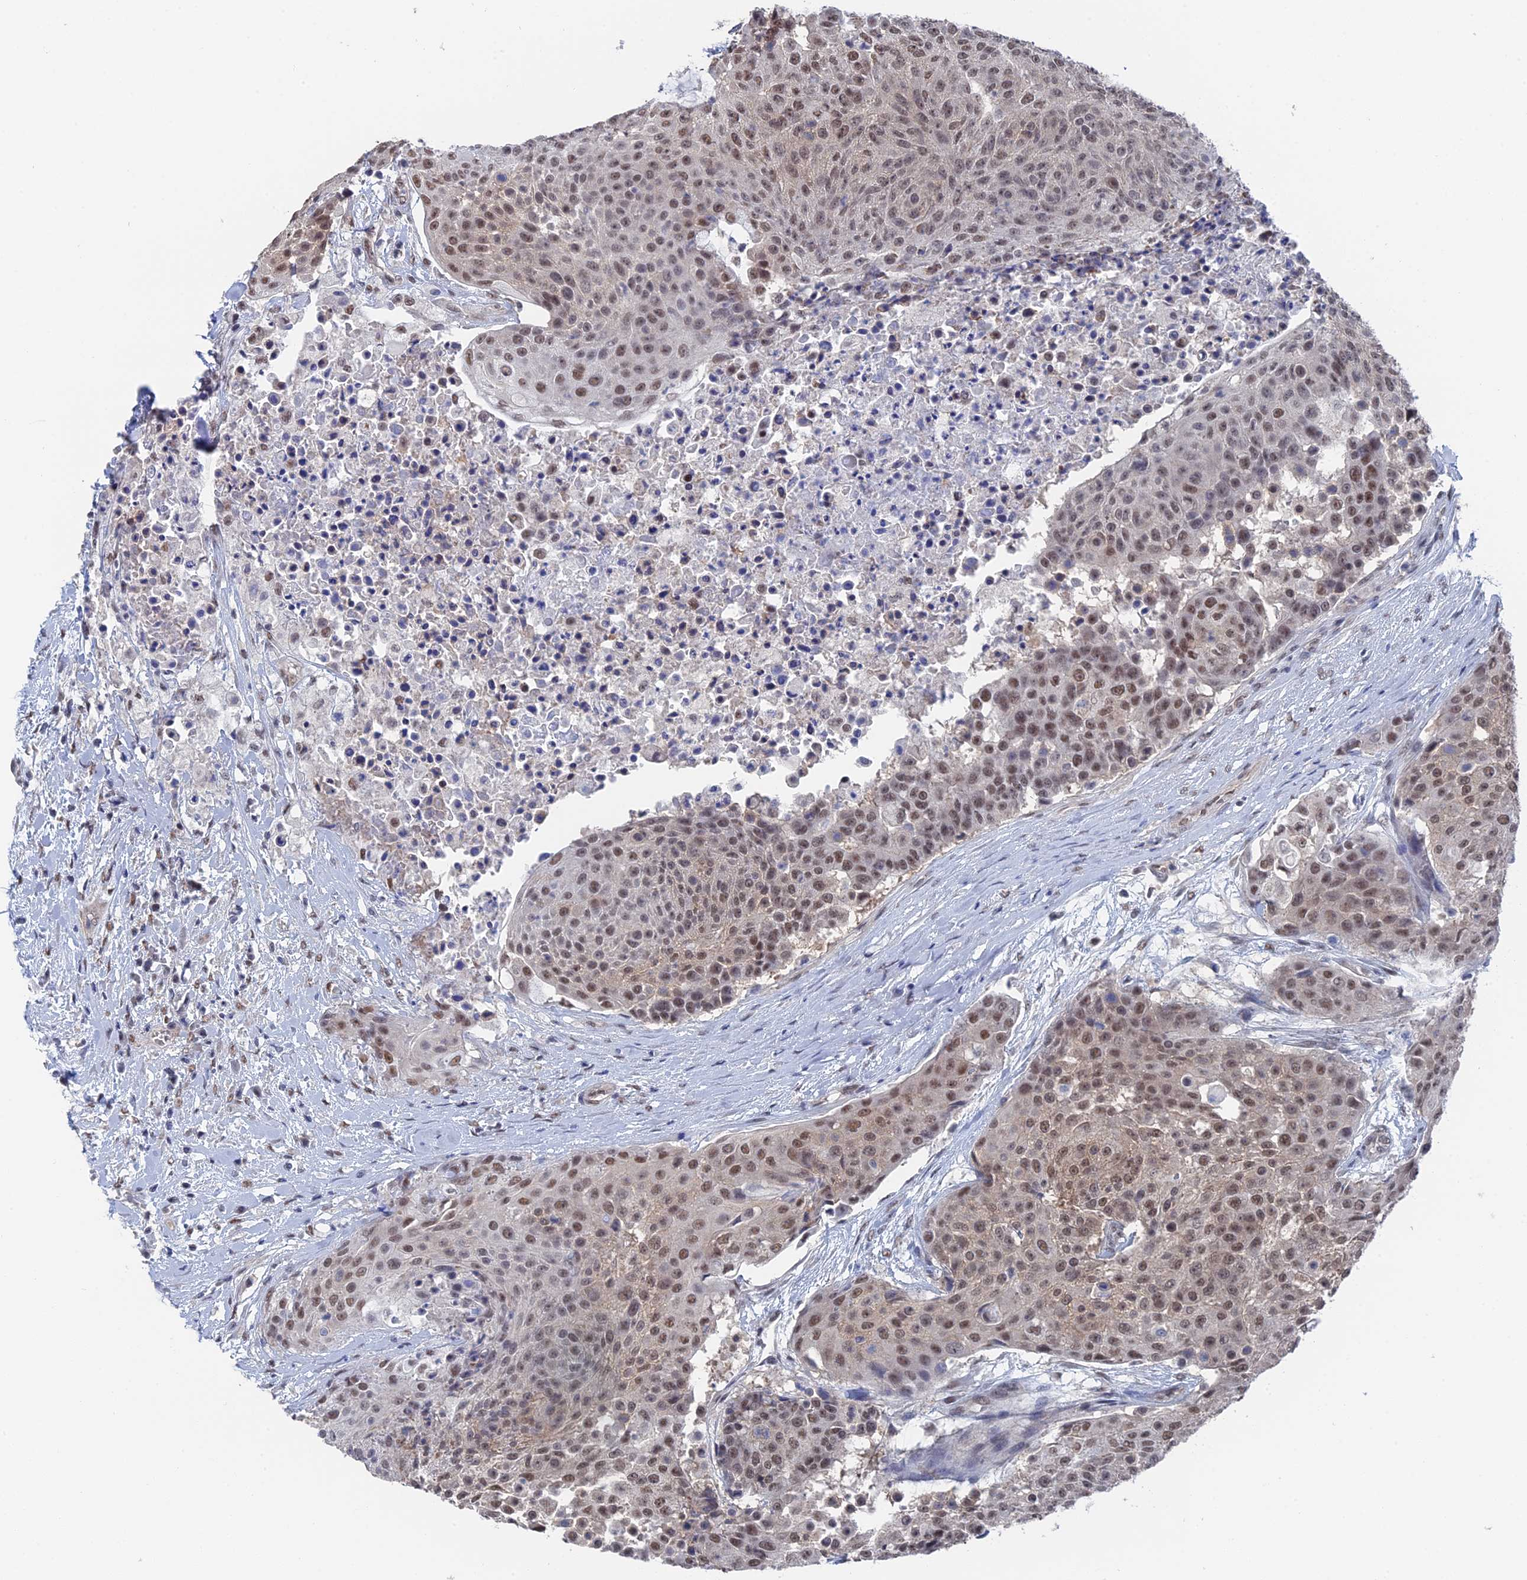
{"staining": {"intensity": "moderate", "quantity": ">75%", "location": "nuclear"}, "tissue": "urothelial cancer", "cell_type": "Tumor cells", "image_type": "cancer", "snomed": [{"axis": "morphology", "description": "Urothelial carcinoma, High grade"}, {"axis": "topography", "description": "Urinary bladder"}], "caption": "High-grade urothelial carcinoma stained with DAB (3,3'-diaminobenzidine) immunohistochemistry (IHC) displays medium levels of moderate nuclear staining in about >75% of tumor cells.", "gene": "TSSC4", "patient": {"sex": "female", "age": 63}}